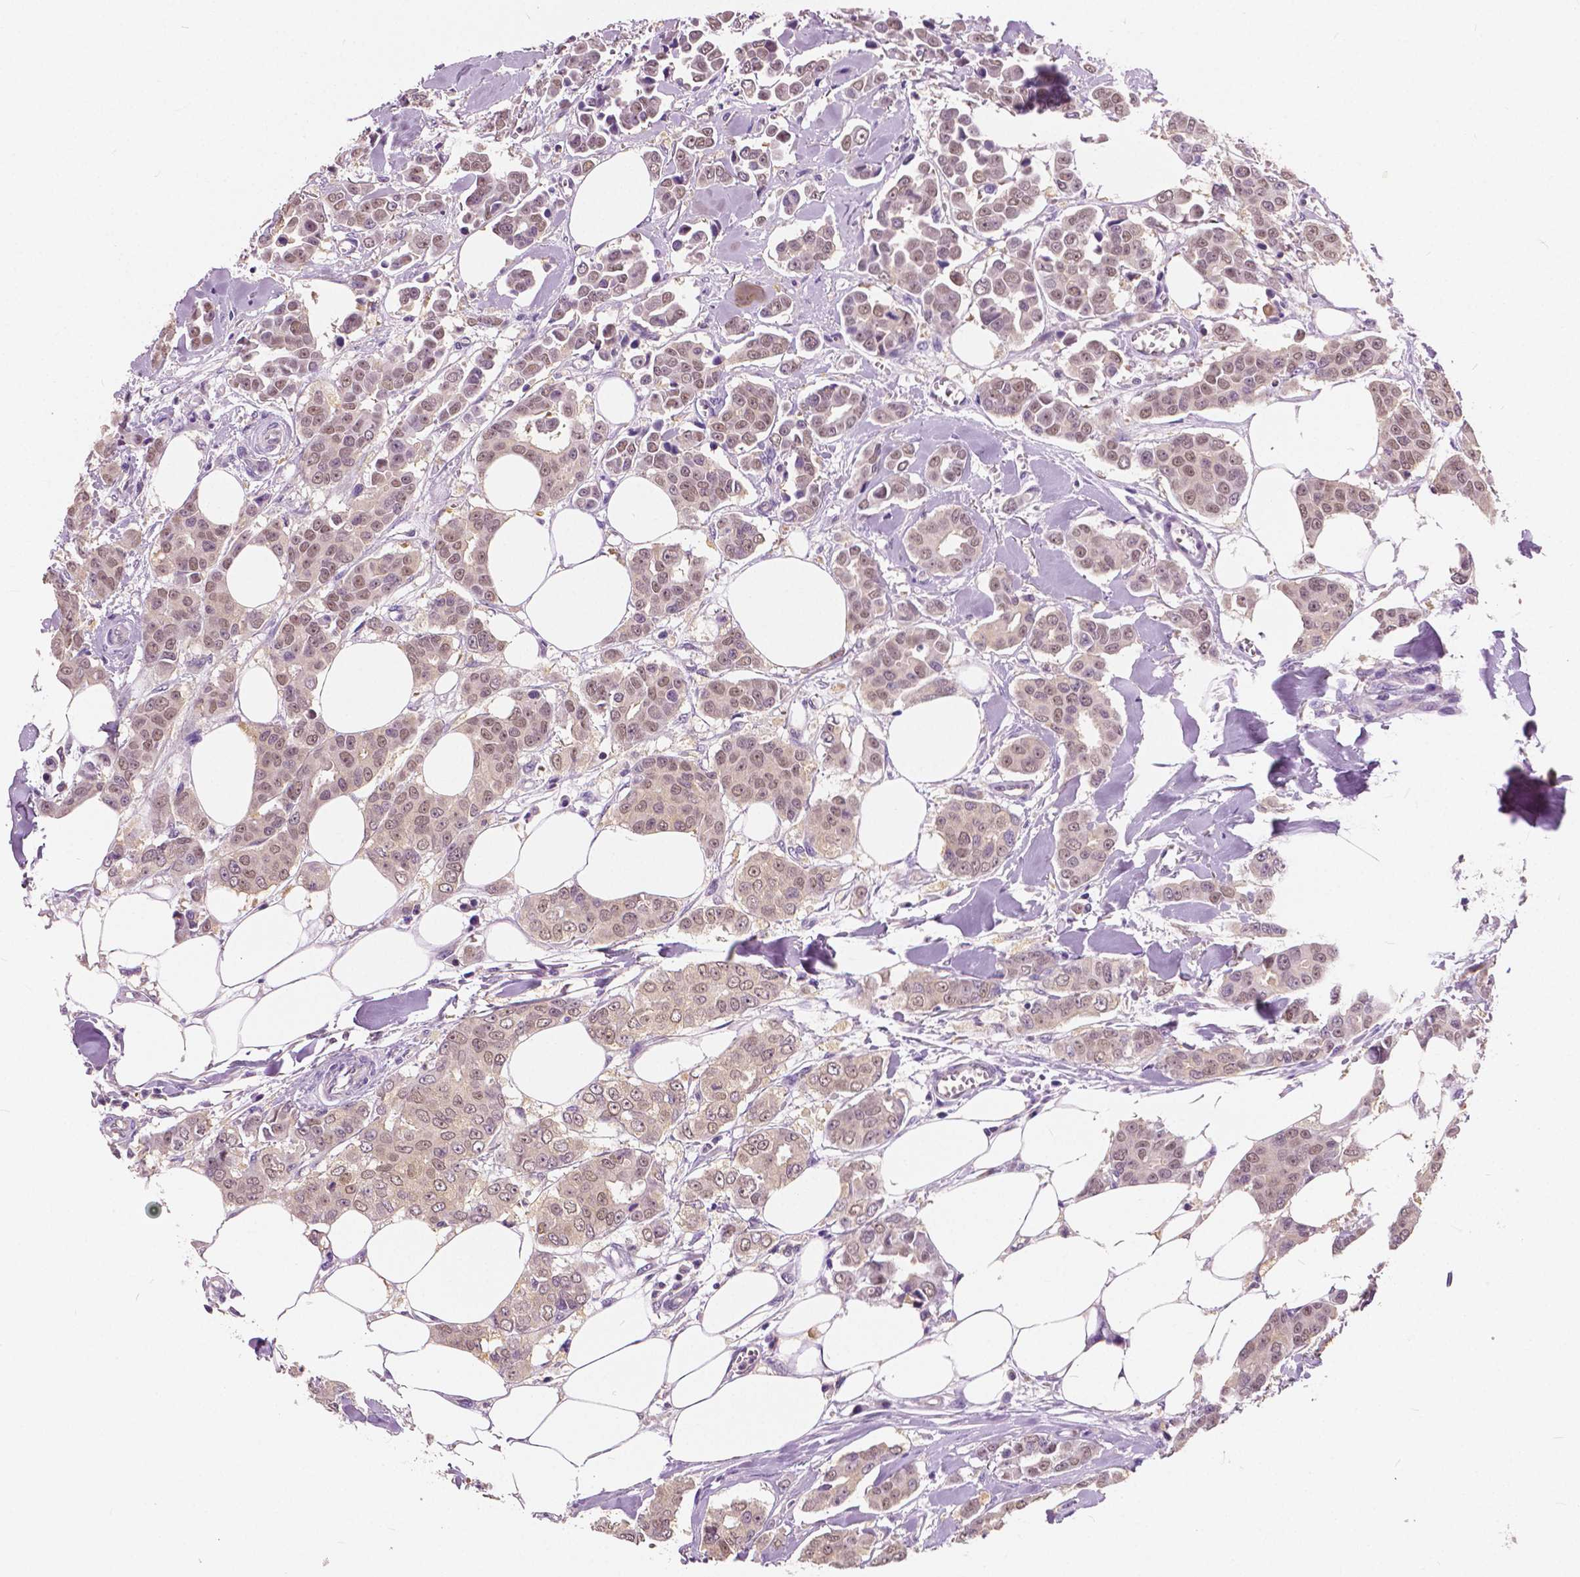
{"staining": {"intensity": "weak", "quantity": ">75%", "location": "nuclear"}, "tissue": "breast cancer", "cell_type": "Tumor cells", "image_type": "cancer", "snomed": [{"axis": "morphology", "description": "Duct carcinoma"}, {"axis": "topography", "description": "Breast"}], "caption": "A histopathology image of breast cancer stained for a protein demonstrates weak nuclear brown staining in tumor cells. The staining was performed using DAB, with brown indicating positive protein expression. Nuclei are stained blue with hematoxylin.", "gene": "TKFC", "patient": {"sex": "female", "age": 94}}